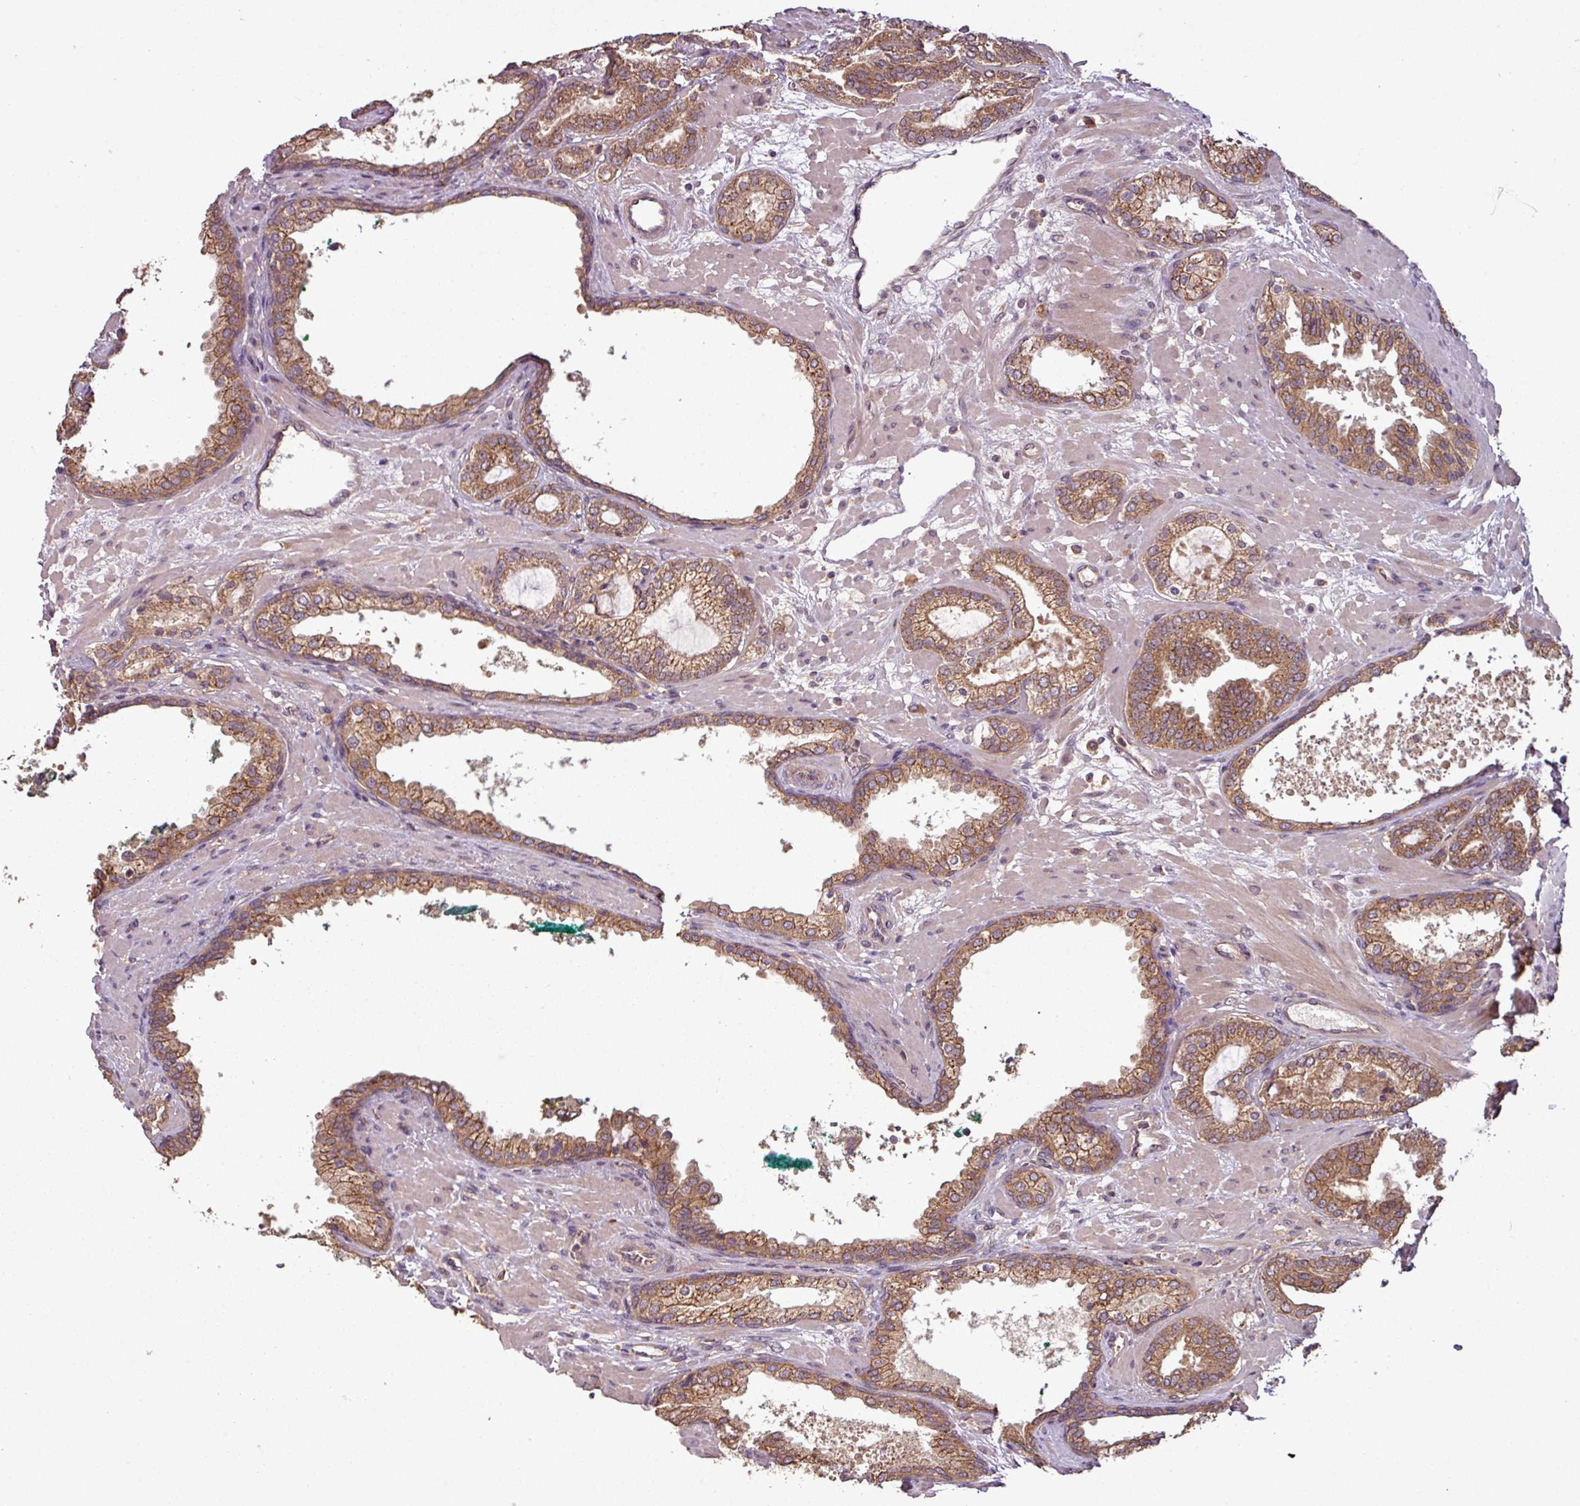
{"staining": {"intensity": "moderate", "quantity": ">75%", "location": "cytoplasmic/membranous"}, "tissue": "prostate cancer", "cell_type": "Tumor cells", "image_type": "cancer", "snomed": [{"axis": "morphology", "description": "Adenocarcinoma, High grade"}, {"axis": "topography", "description": "Prostate"}], "caption": "This is an image of IHC staining of prostate adenocarcinoma (high-grade), which shows moderate expression in the cytoplasmic/membranous of tumor cells.", "gene": "NT5C3A", "patient": {"sex": "male", "age": 60}}